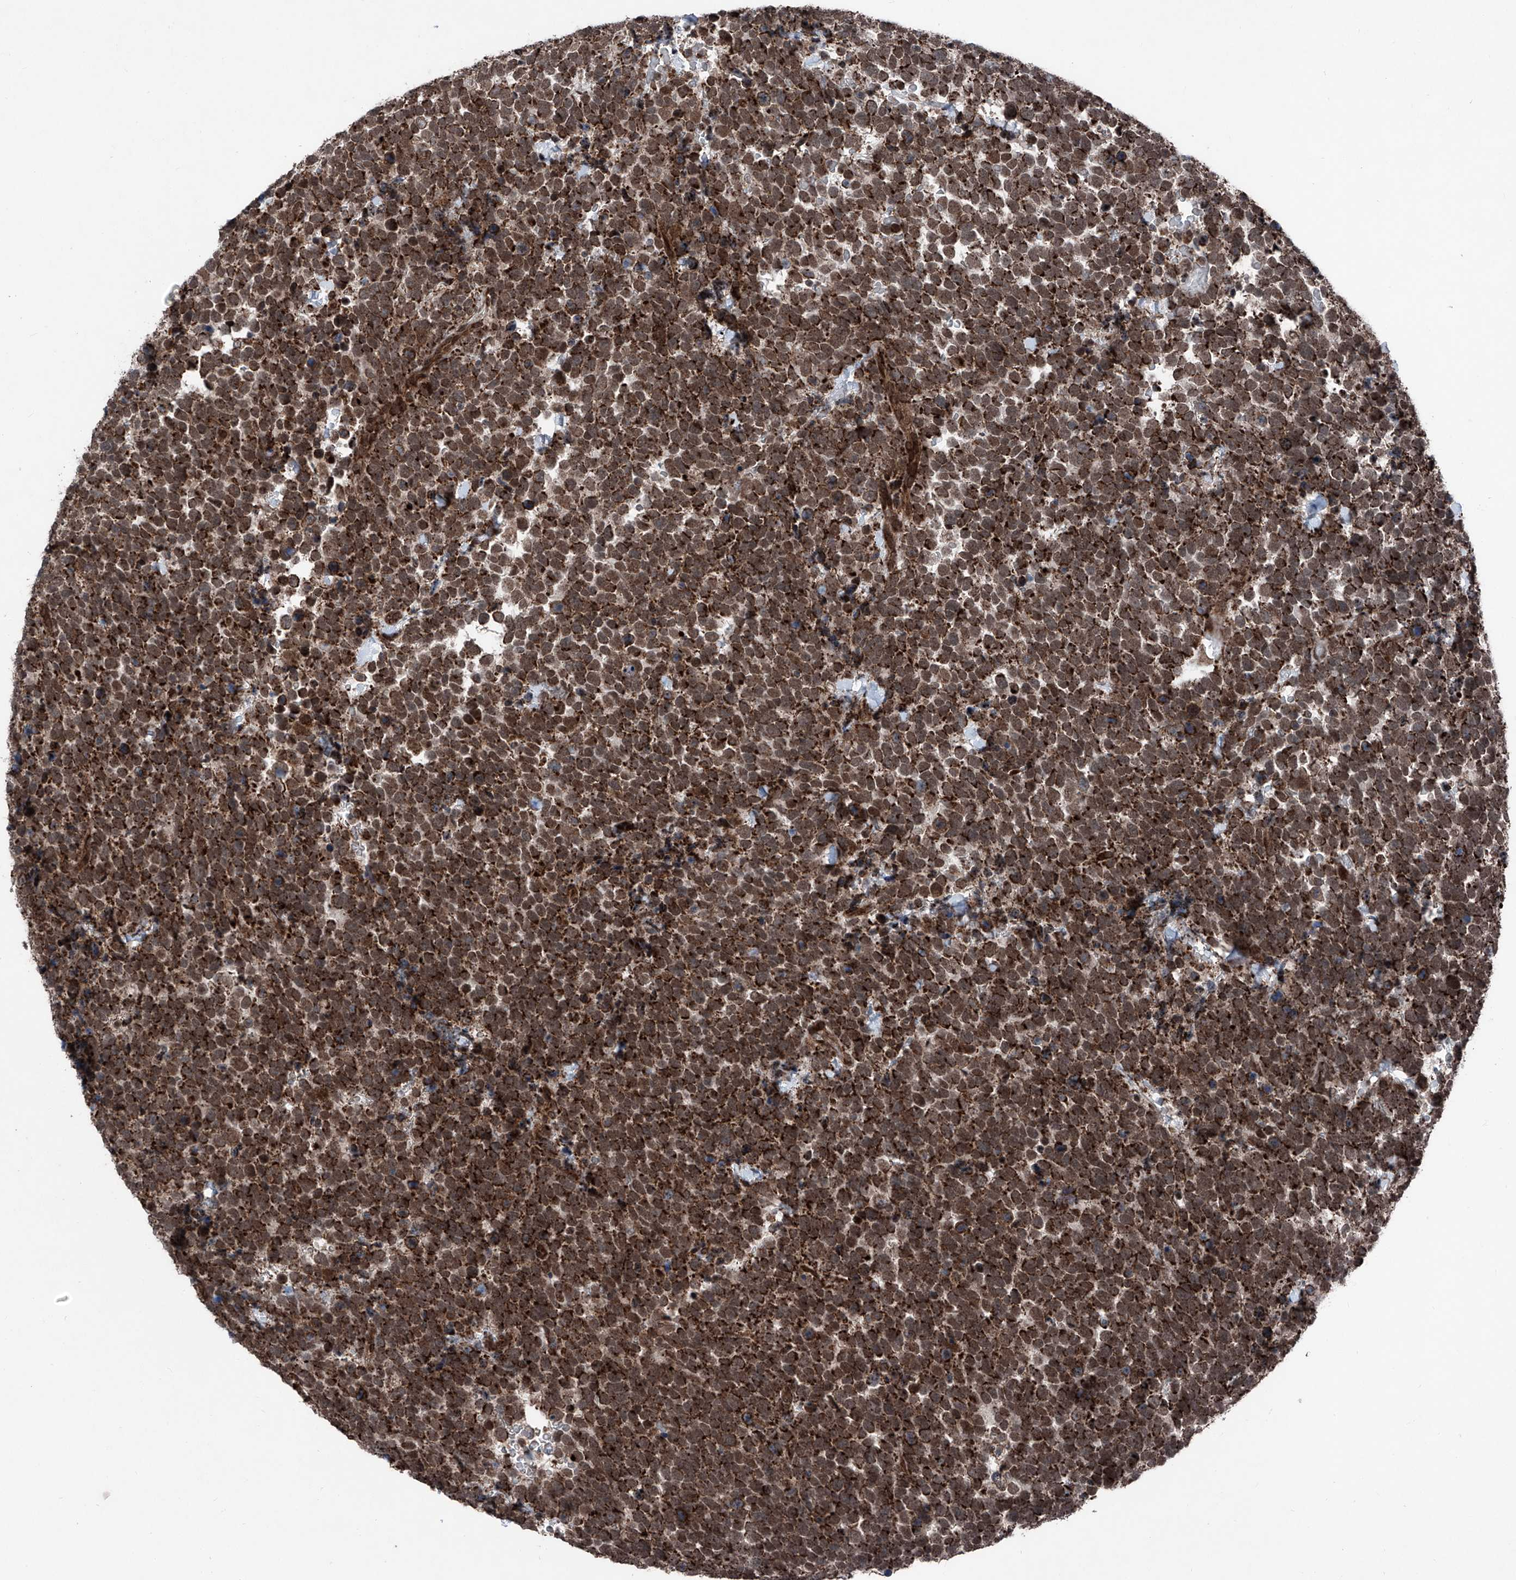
{"staining": {"intensity": "strong", "quantity": ">75%", "location": "cytoplasmic/membranous"}, "tissue": "urothelial cancer", "cell_type": "Tumor cells", "image_type": "cancer", "snomed": [{"axis": "morphology", "description": "Urothelial carcinoma, High grade"}, {"axis": "topography", "description": "Urinary bladder"}], "caption": "High-magnification brightfield microscopy of urothelial carcinoma (high-grade) stained with DAB (3,3'-diaminobenzidine) (brown) and counterstained with hematoxylin (blue). tumor cells exhibit strong cytoplasmic/membranous expression is appreciated in approximately>75% of cells. Nuclei are stained in blue.", "gene": "COA7", "patient": {"sex": "female", "age": 82}}